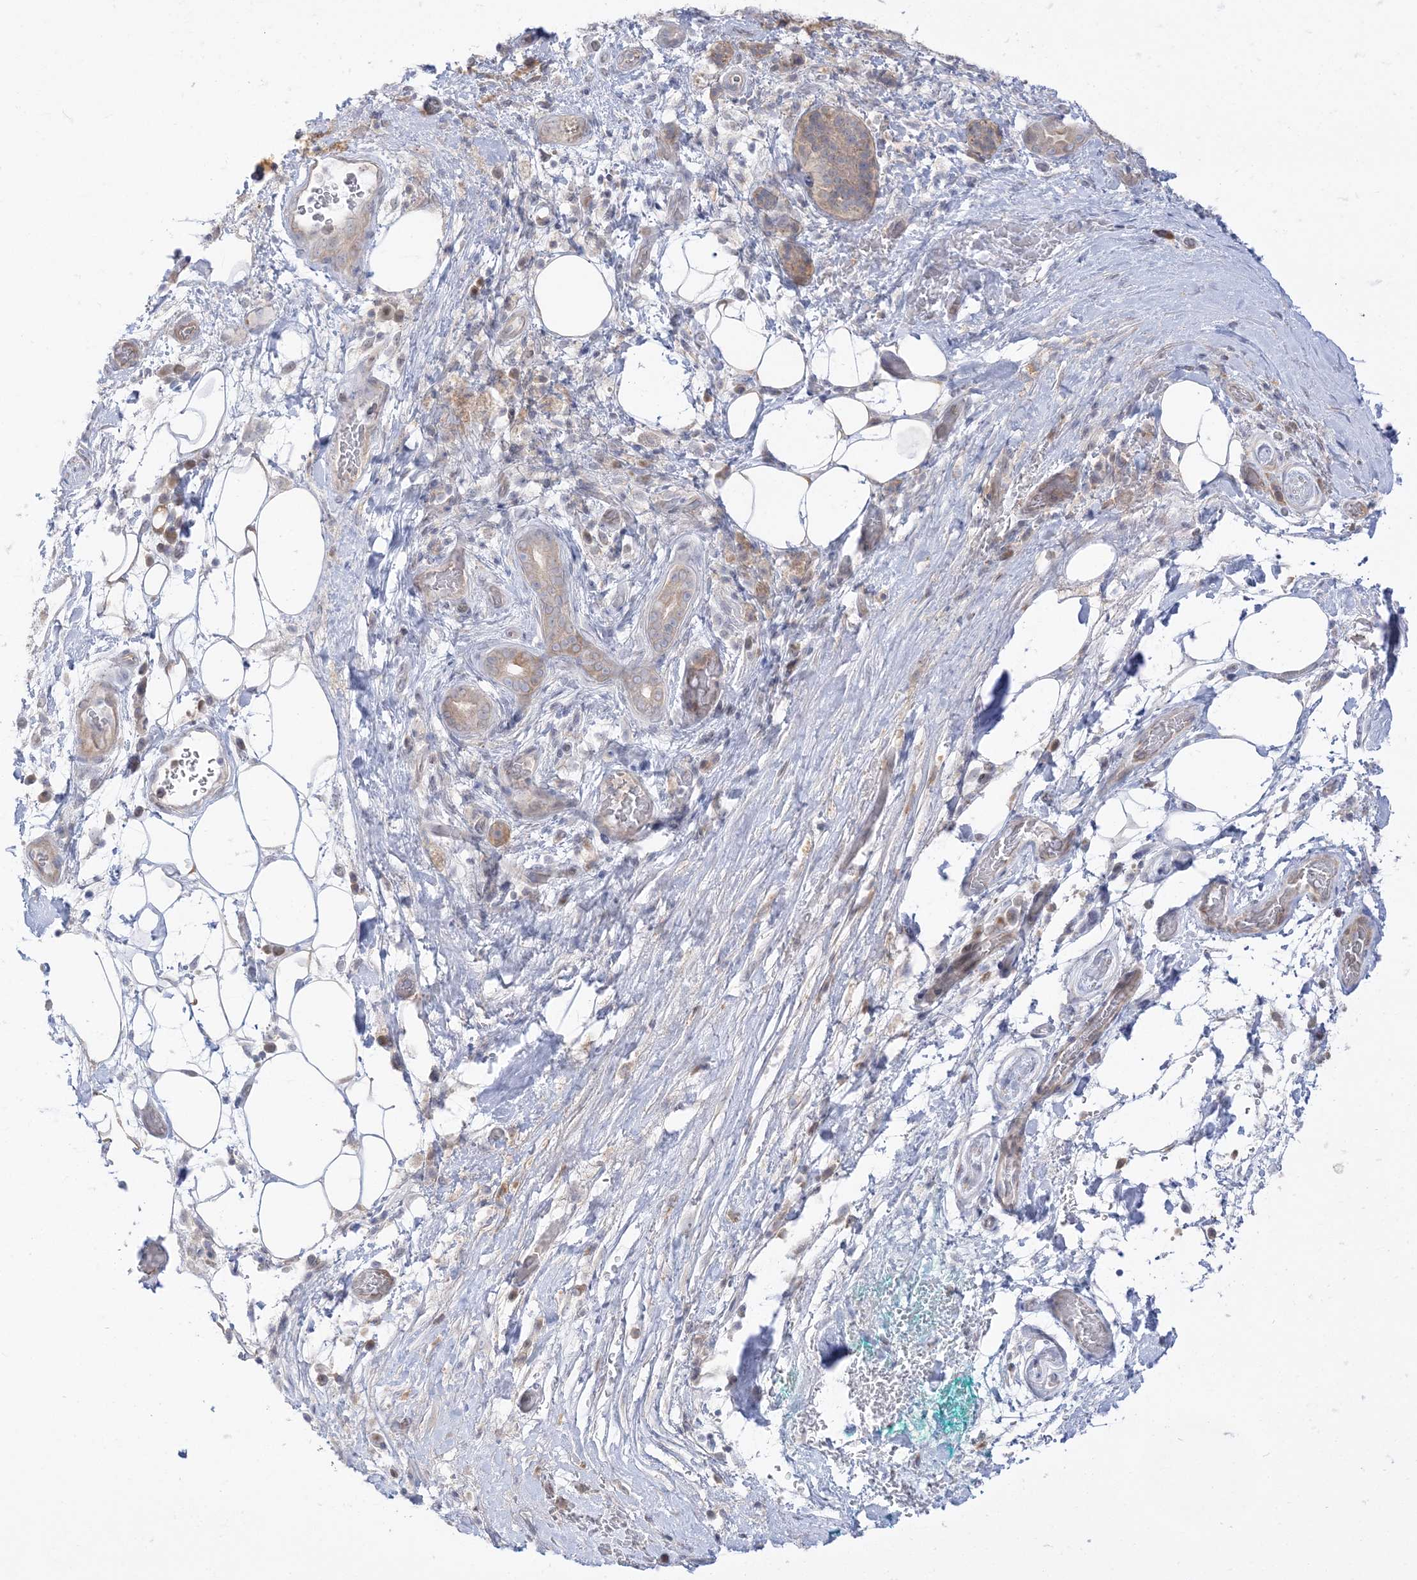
{"staining": {"intensity": "weak", "quantity": "<25%", "location": "cytoplasmic/membranous"}, "tissue": "pancreatic cancer", "cell_type": "Tumor cells", "image_type": "cancer", "snomed": [{"axis": "morphology", "description": "Adenocarcinoma, NOS"}, {"axis": "topography", "description": "Pancreas"}], "caption": "Immunohistochemistry (IHC) image of pancreatic cancer stained for a protein (brown), which shows no positivity in tumor cells. (IHC, brightfield microscopy, high magnification).", "gene": "THADA", "patient": {"sex": "male", "age": 78}}